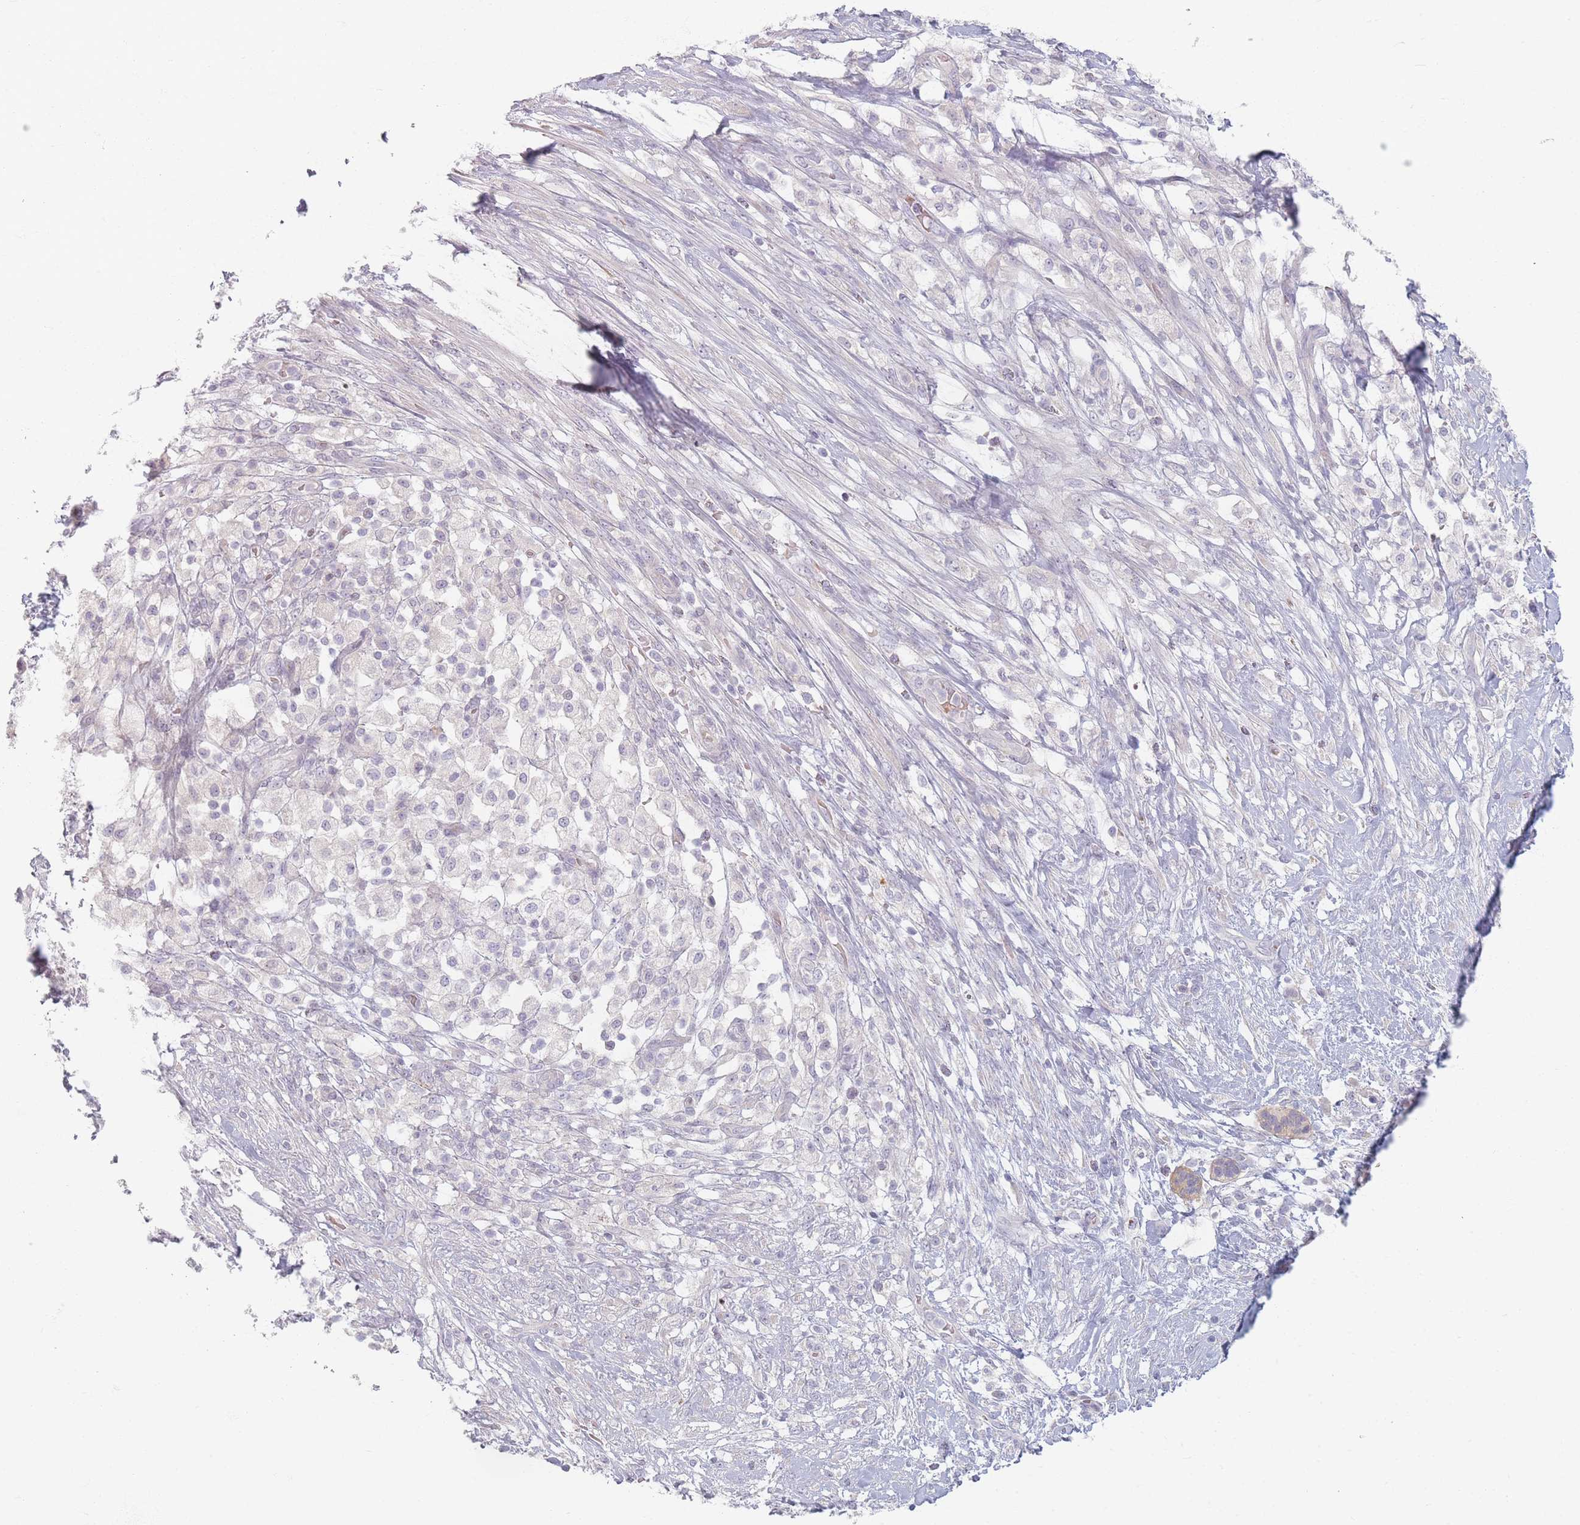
{"staining": {"intensity": "negative", "quantity": "none", "location": "none"}, "tissue": "pancreatic cancer", "cell_type": "Tumor cells", "image_type": "cancer", "snomed": [{"axis": "morphology", "description": "Adenocarcinoma, NOS"}, {"axis": "topography", "description": "Pancreas"}], "caption": "Immunohistochemical staining of human pancreatic cancer (adenocarcinoma) demonstrates no significant expression in tumor cells.", "gene": "TMOD1", "patient": {"sex": "female", "age": 72}}